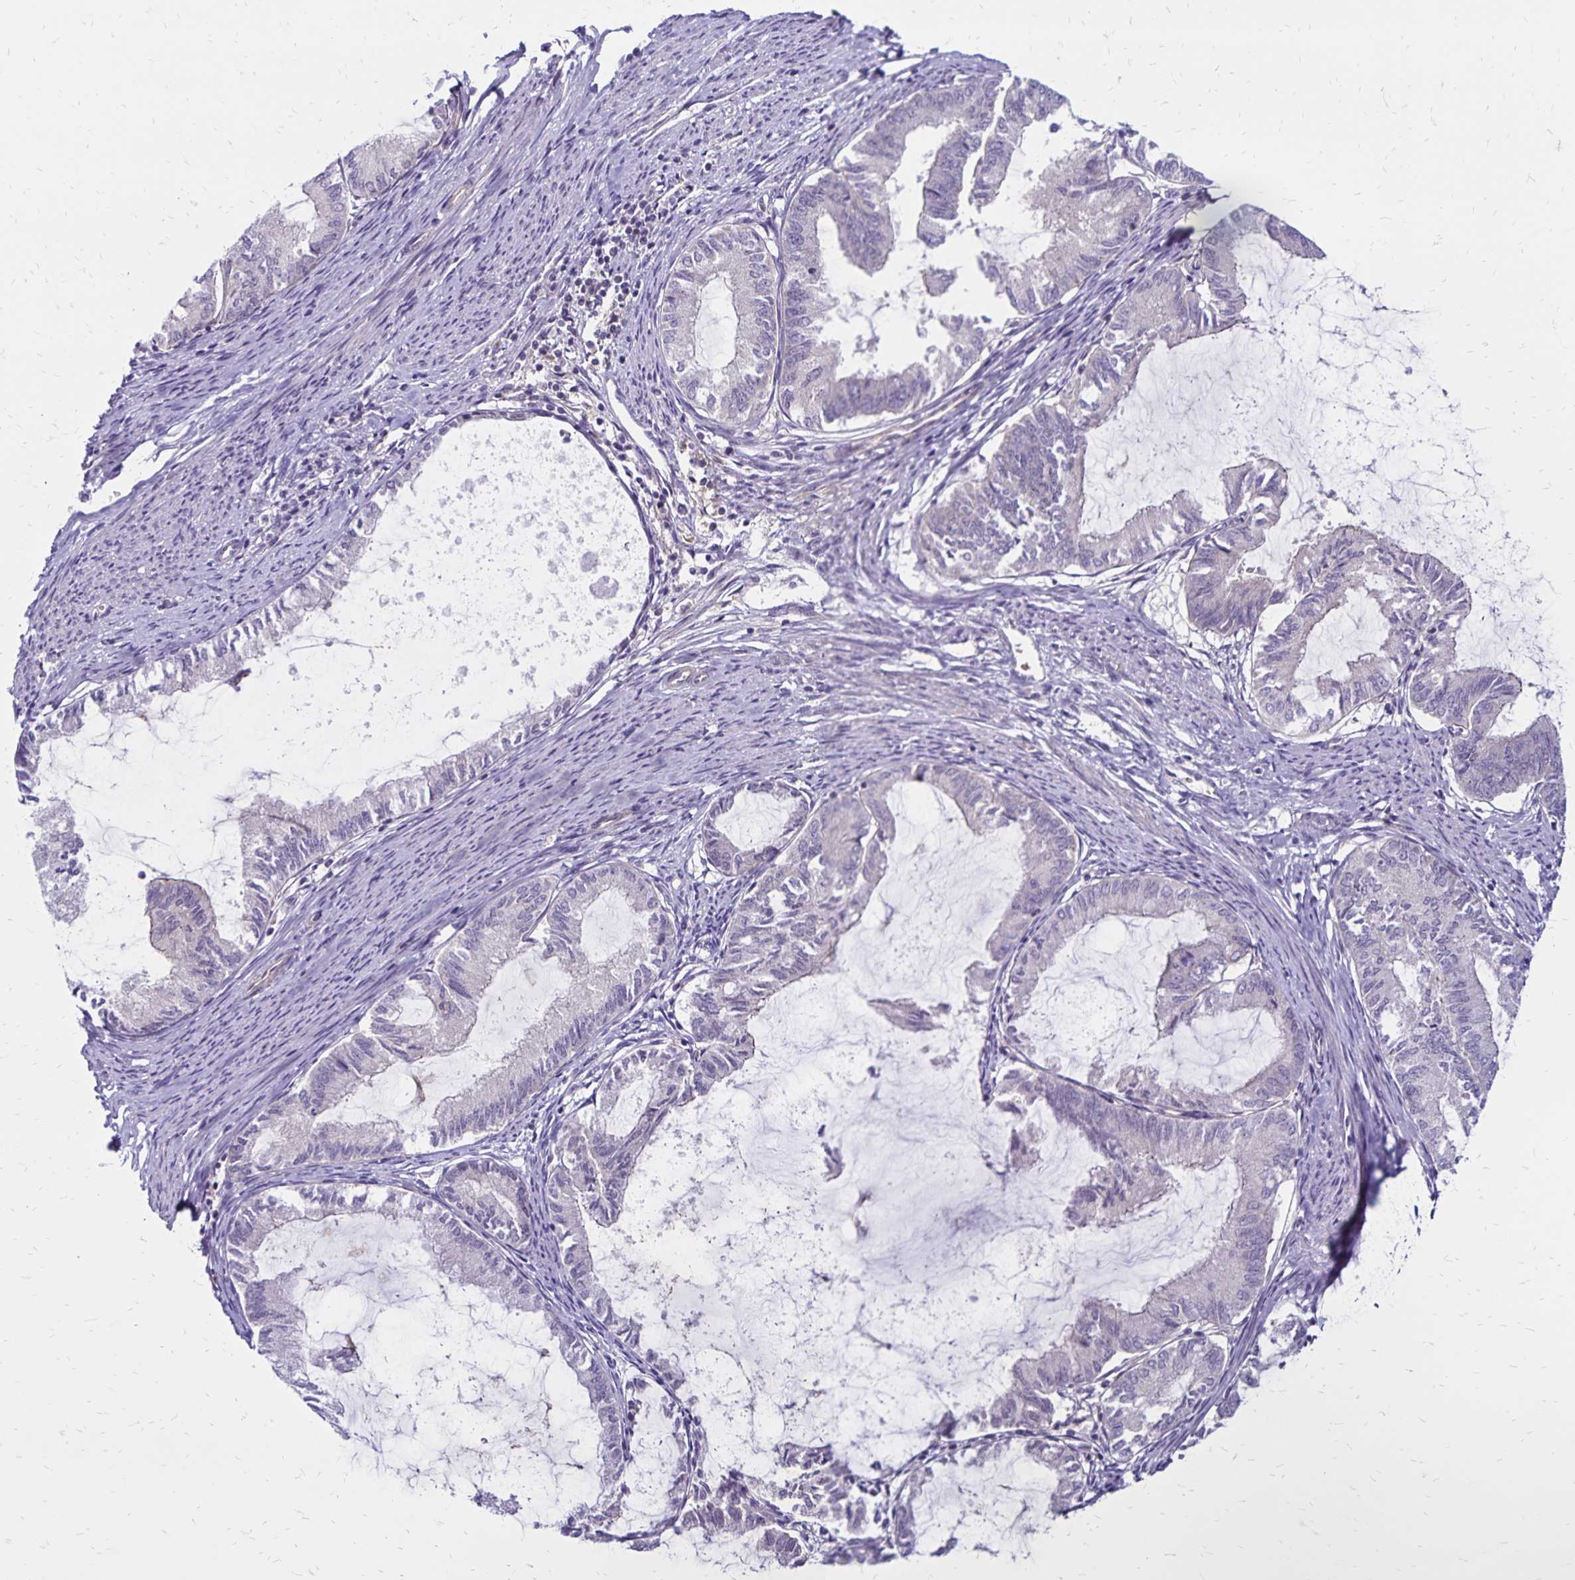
{"staining": {"intensity": "negative", "quantity": "none", "location": "none"}, "tissue": "endometrial cancer", "cell_type": "Tumor cells", "image_type": "cancer", "snomed": [{"axis": "morphology", "description": "Adenocarcinoma, NOS"}, {"axis": "topography", "description": "Endometrium"}], "caption": "Photomicrograph shows no protein expression in tumor cells of endometrial cancer (adenocarcinoma) tissue. (IHC, brightfield microscopy, high magnification).", "gene": "FSD1", "patient": {"sex": "female", "age": 86}}